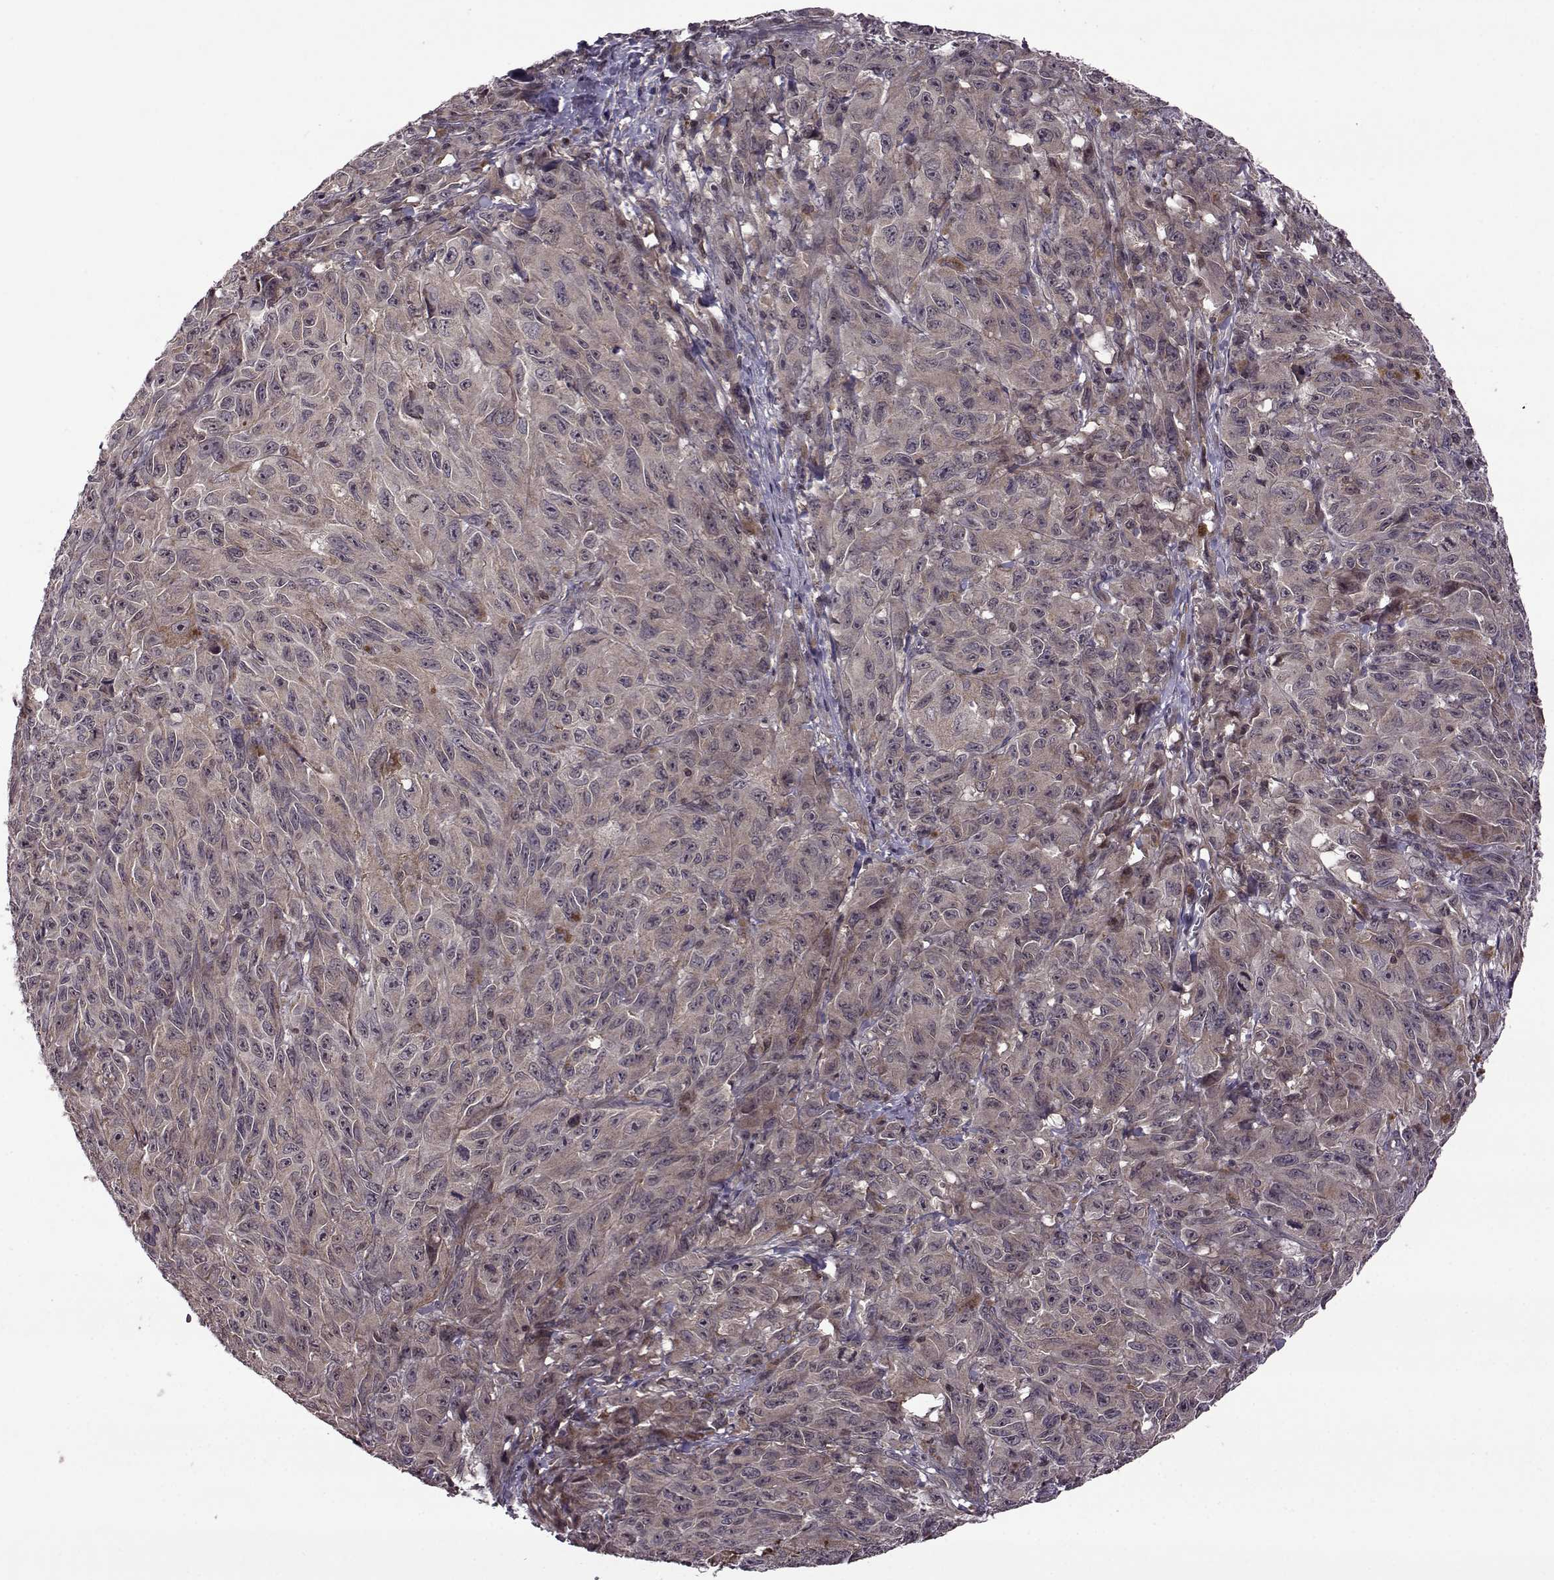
{"staining": {"intensity": "weak", "quantity": "25%-75%", "location": "cytoplasmic/membranous"}, "tissue": "melanoma", "cell_type": "Tumor cells", "image_type": "cancer", "snomed": [{"axis": "morphology", "description": "Malignant melanoma, NOS"}, {"axis": "topography", "description": "Vulva, labia, clitoris and Bartholin´s gland, NO"}], "caption": "About 25%-75% of tumor cells in human melanoma demonstrate weak cytoplasmic/membranous protein expression as visualized by brown immunohistochemical staining.", "gene": "TRMU", "patient": {"sex": "female", "age": 75}}